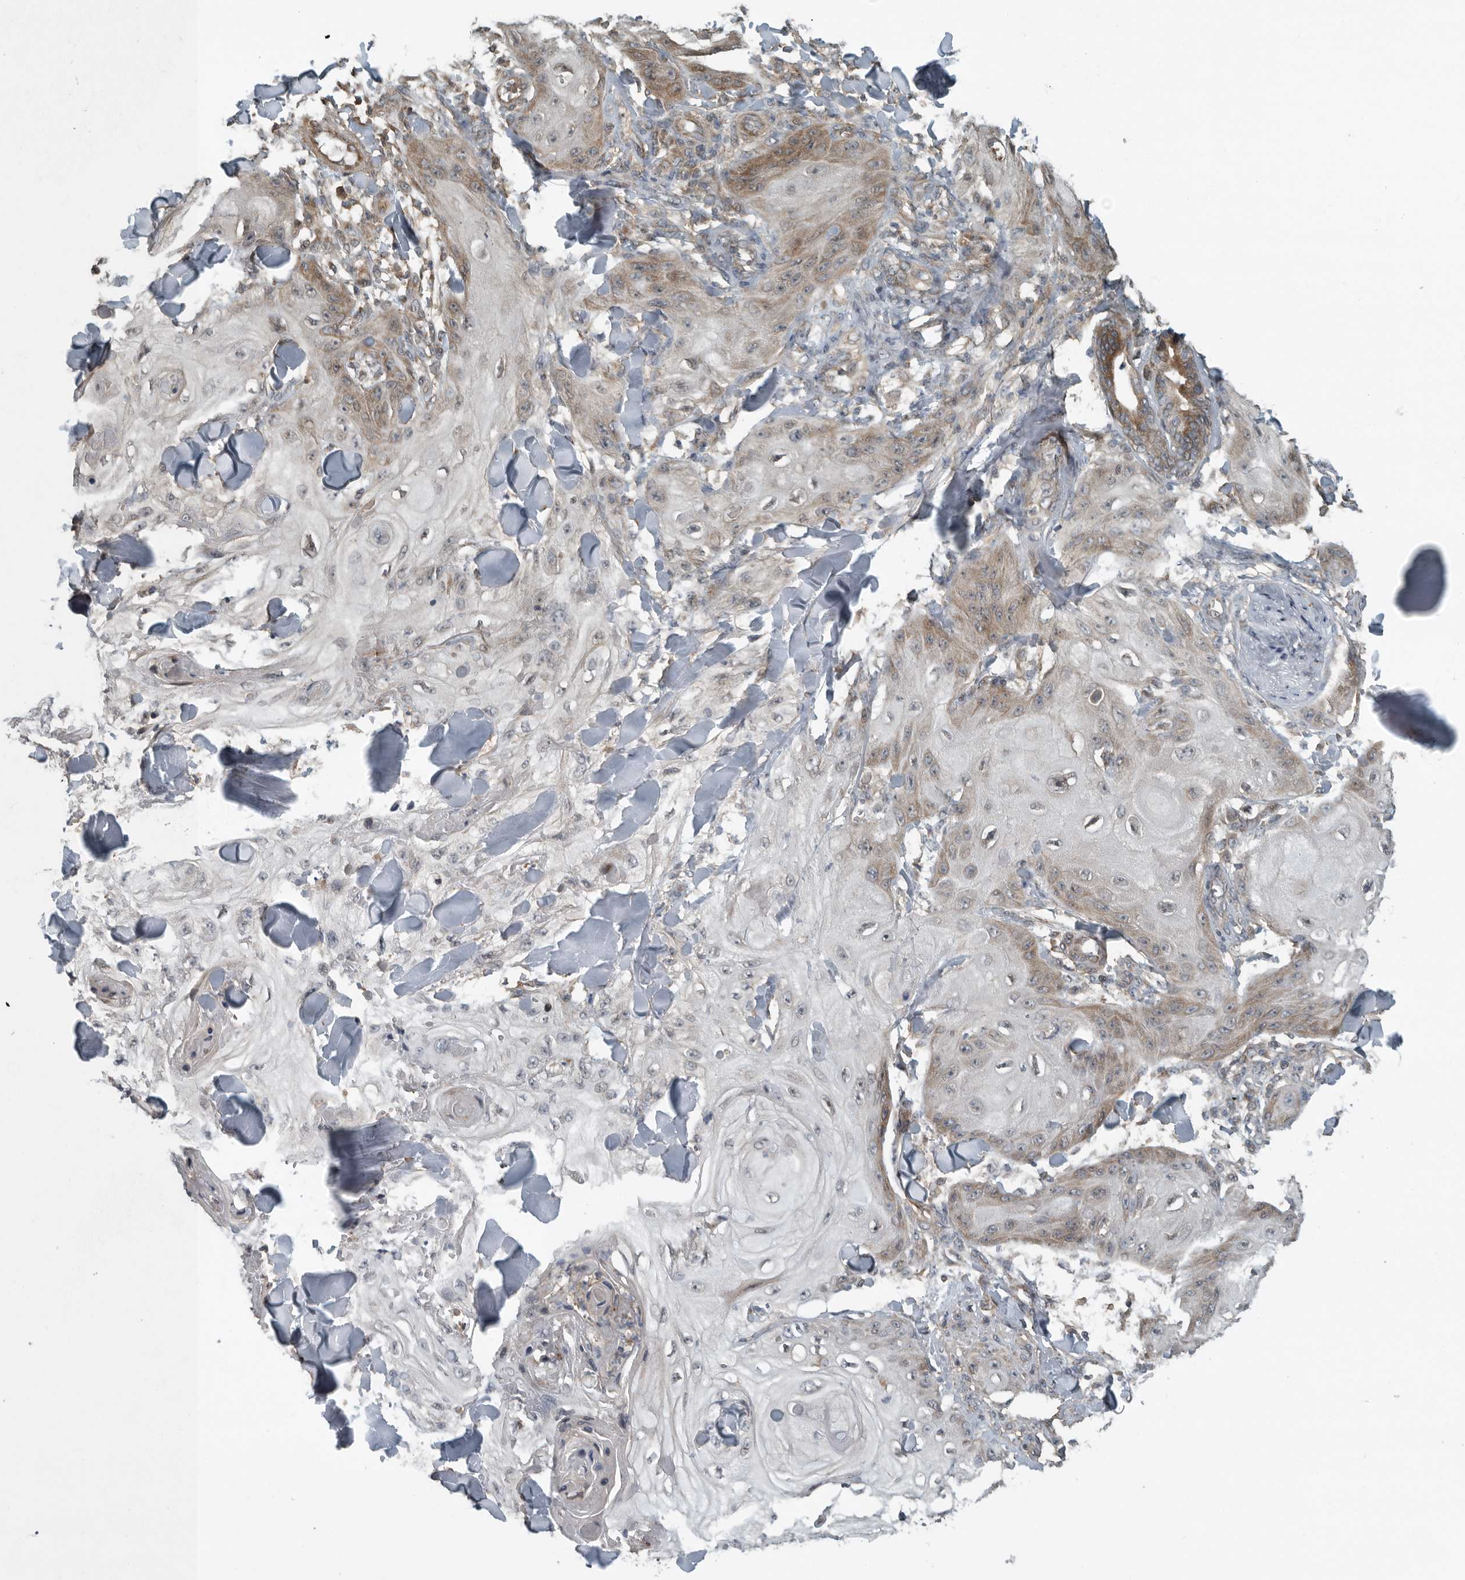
{"staining": {"intensity": "weak", "quantity": "<25%", "location": "cytoplasmic/membranous"}, "tissue": "skin cancer", "cell_type": "Tumor cells", "image_type": "cancer", "snomed": [{"axis": "morphology", "description": "Squamous cell carcinoma, NOS"}, {"axis": "topography", "description": "Skin"}], "caption": "Tumor cells show no significant staining in skin cancer (squamous cell carcinoma).", "gene": "AMFR", "patient": {"sex": "male", "age": 74}}